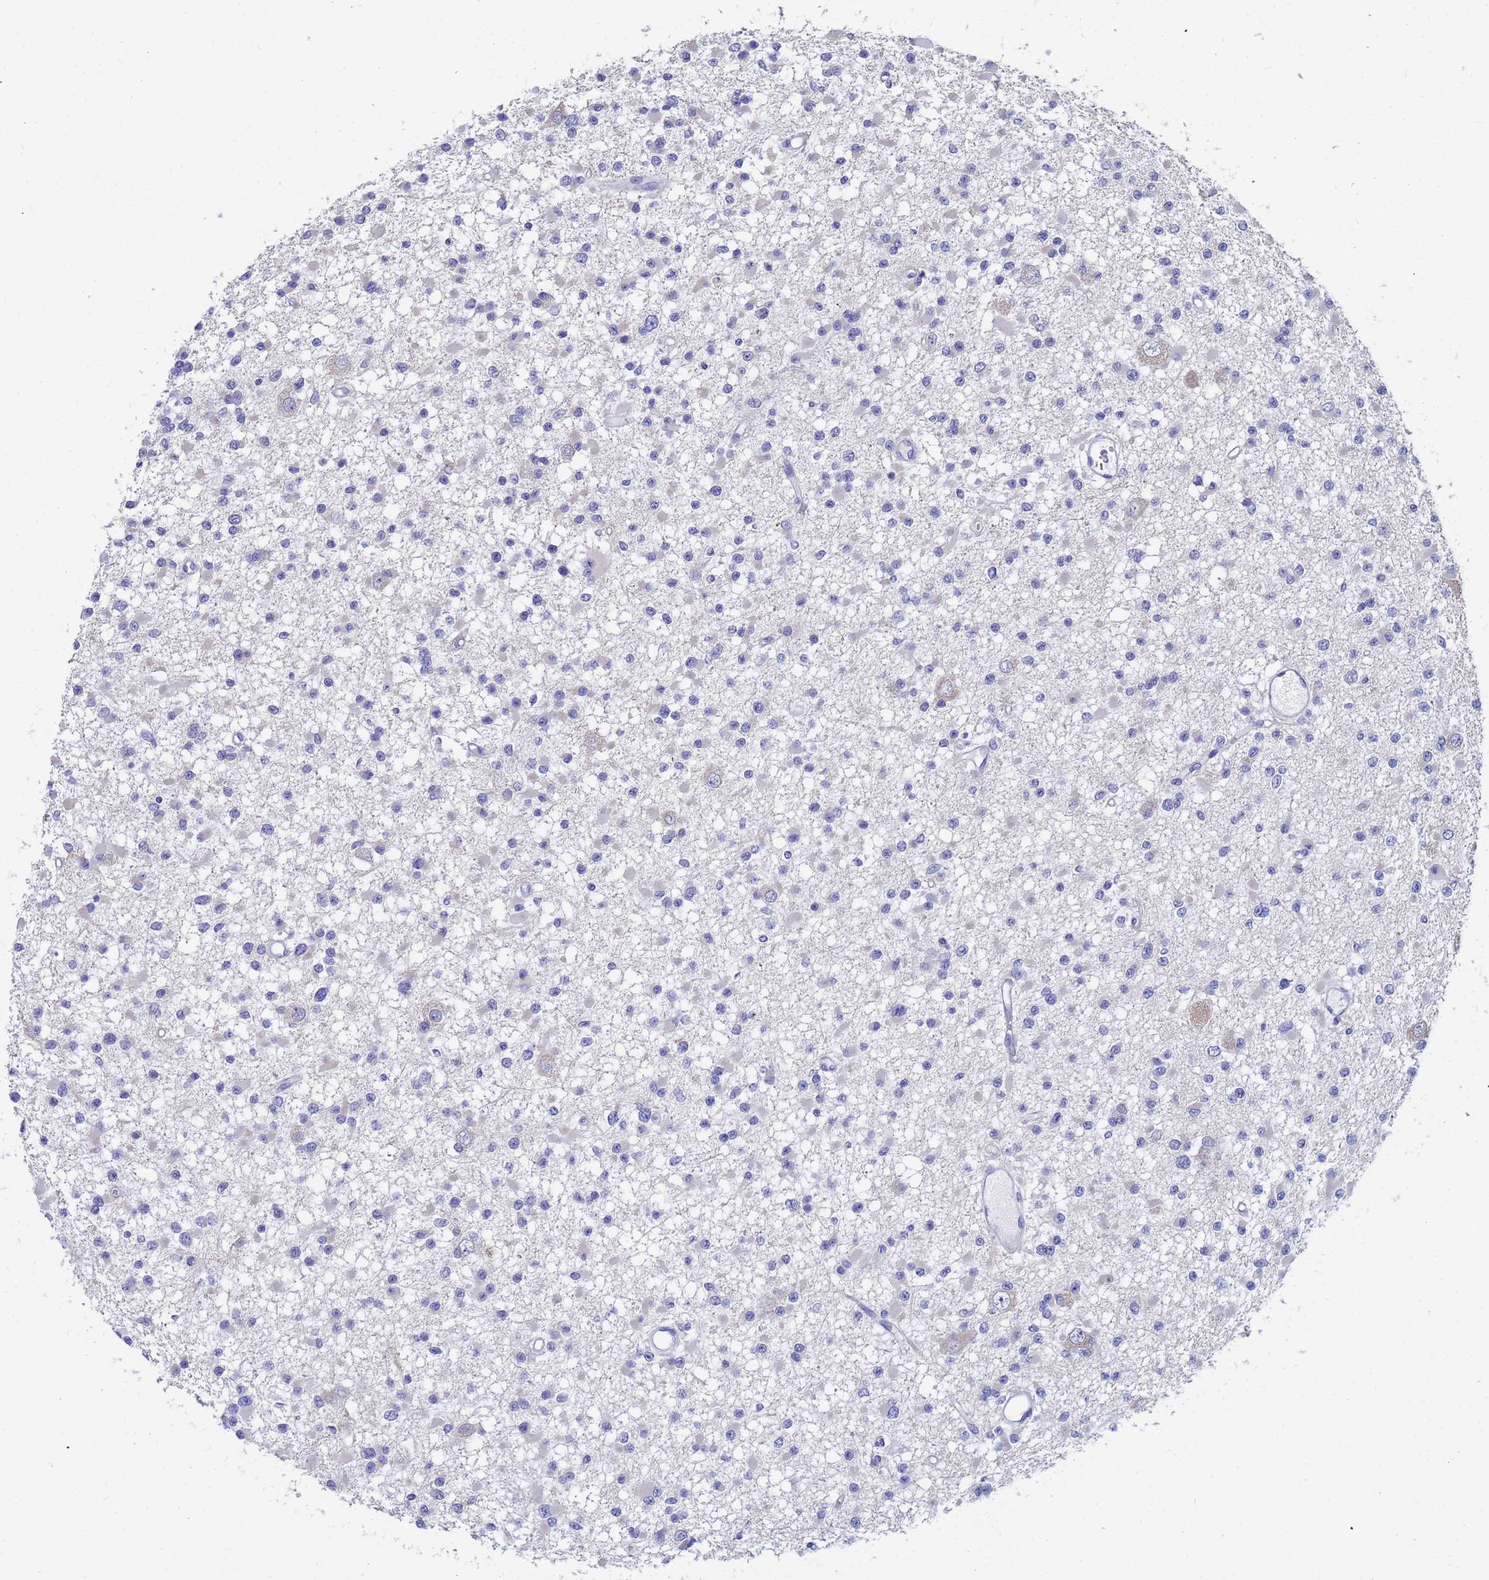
{"staining": {"intensity": "negative", "quantity": "none", "location": "none"}, "tissue": "glioma", "cell_type": "Tumor cells", "image_type": "cancer", "snomed": [{"axis": "morphology", "description": "Glioma, malignant, Low grade"}, {"axis": "topography", "description": "Brain"}], "caption": "This is a image of immunohistochemistry (IHC) staining of malignant low-grade glioma, which shows no expression in tumor cells. (DAB immunohistochemistry with hematoxylin counter stain).", "gene": "UBE2O", "patient": {"sex": "female", "age": 22}}